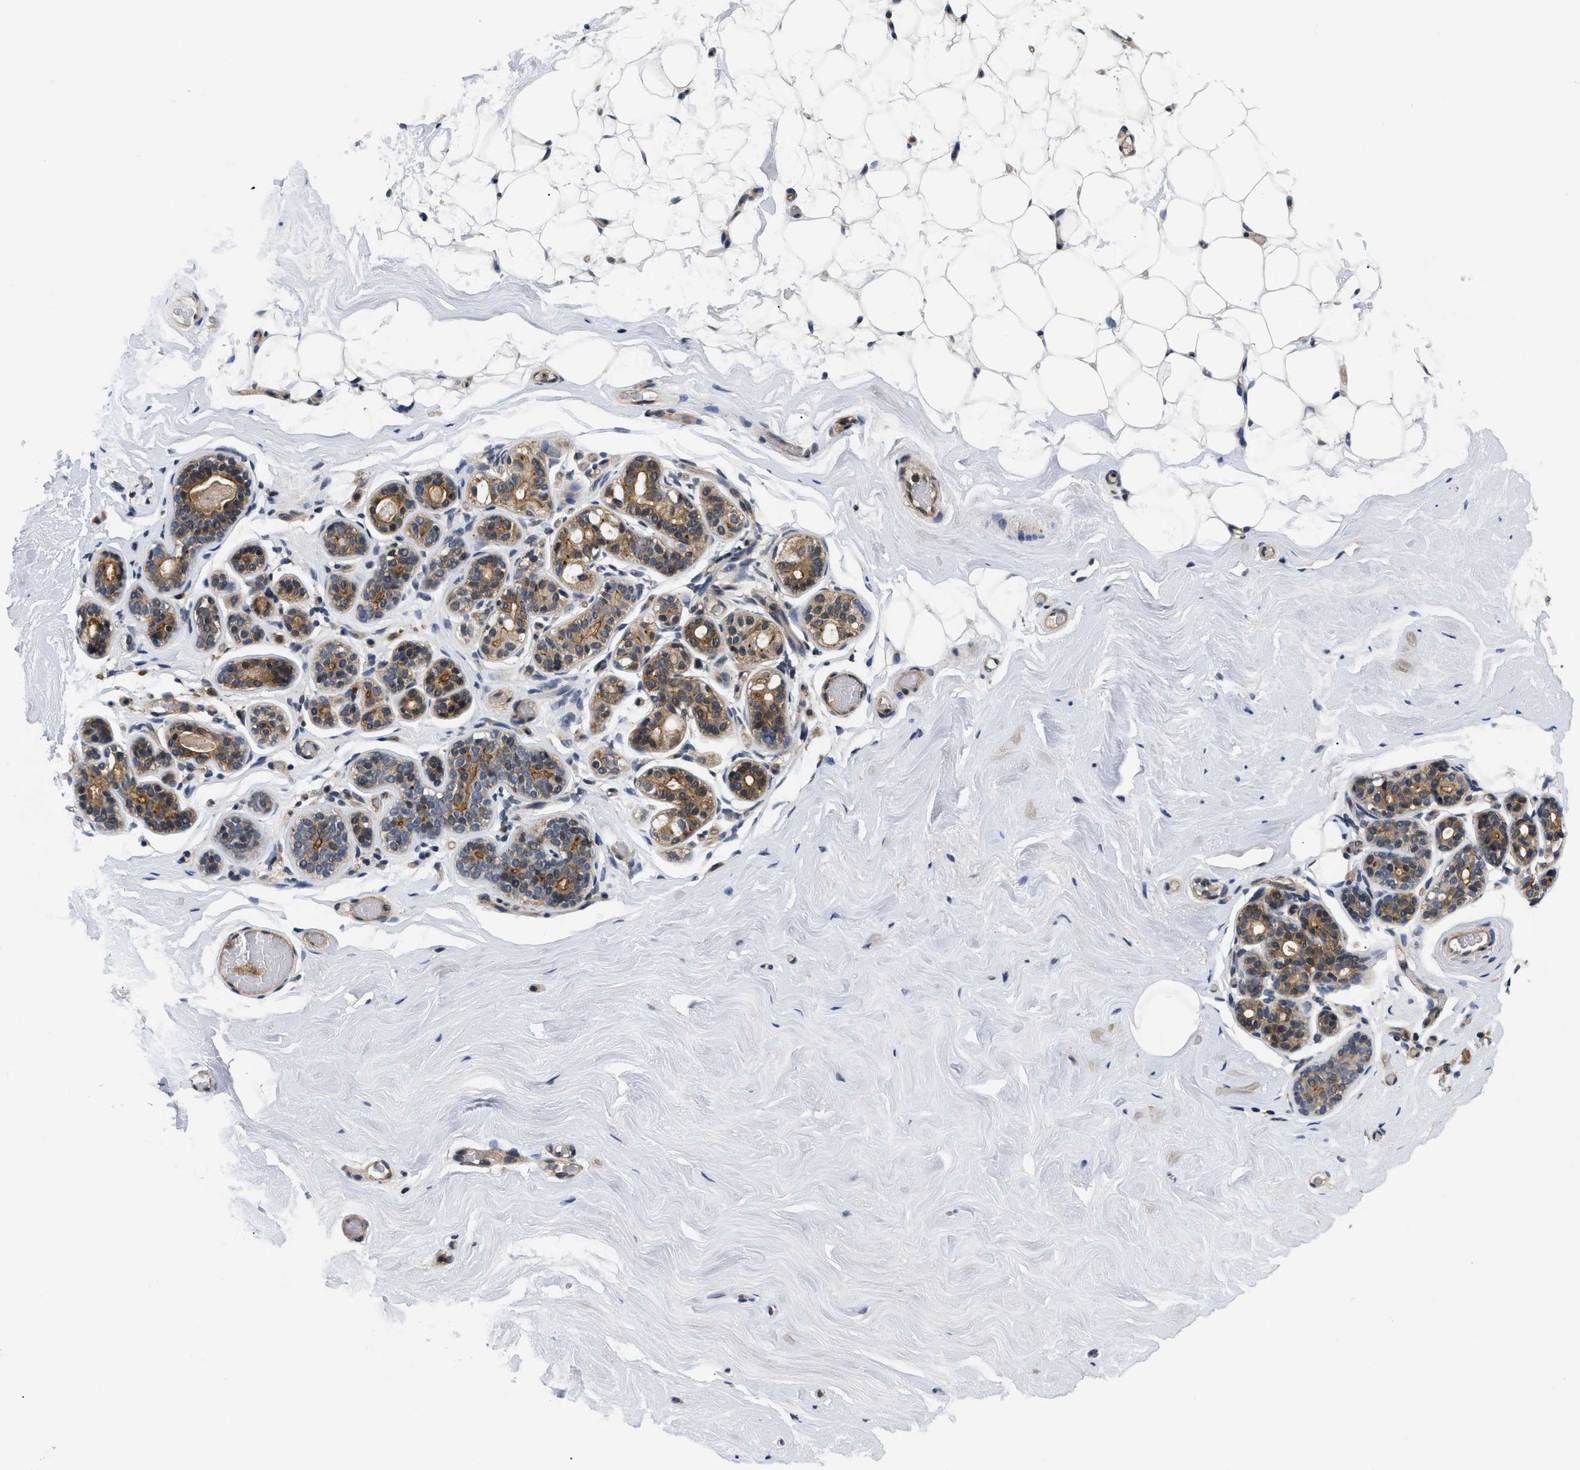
{"staining": {"intensity": "weak", "quantity": "25%-75%", "location": "nuclear"}, "tissue": "breast", "cell_type": "Adipocytes", "image_type": "normal", "snomed": [{"axis": "morphology", "description": "Normal tissue, NOS"}, {"axis": "topography", "description": "Breast"}], "caption": "A low amount of weak nuclear positivity is identified in approximately 25%-75% of adipocytes in benign breast.", "gene": "HMGCR", "patient": {"sex": "female", "age": 75}}